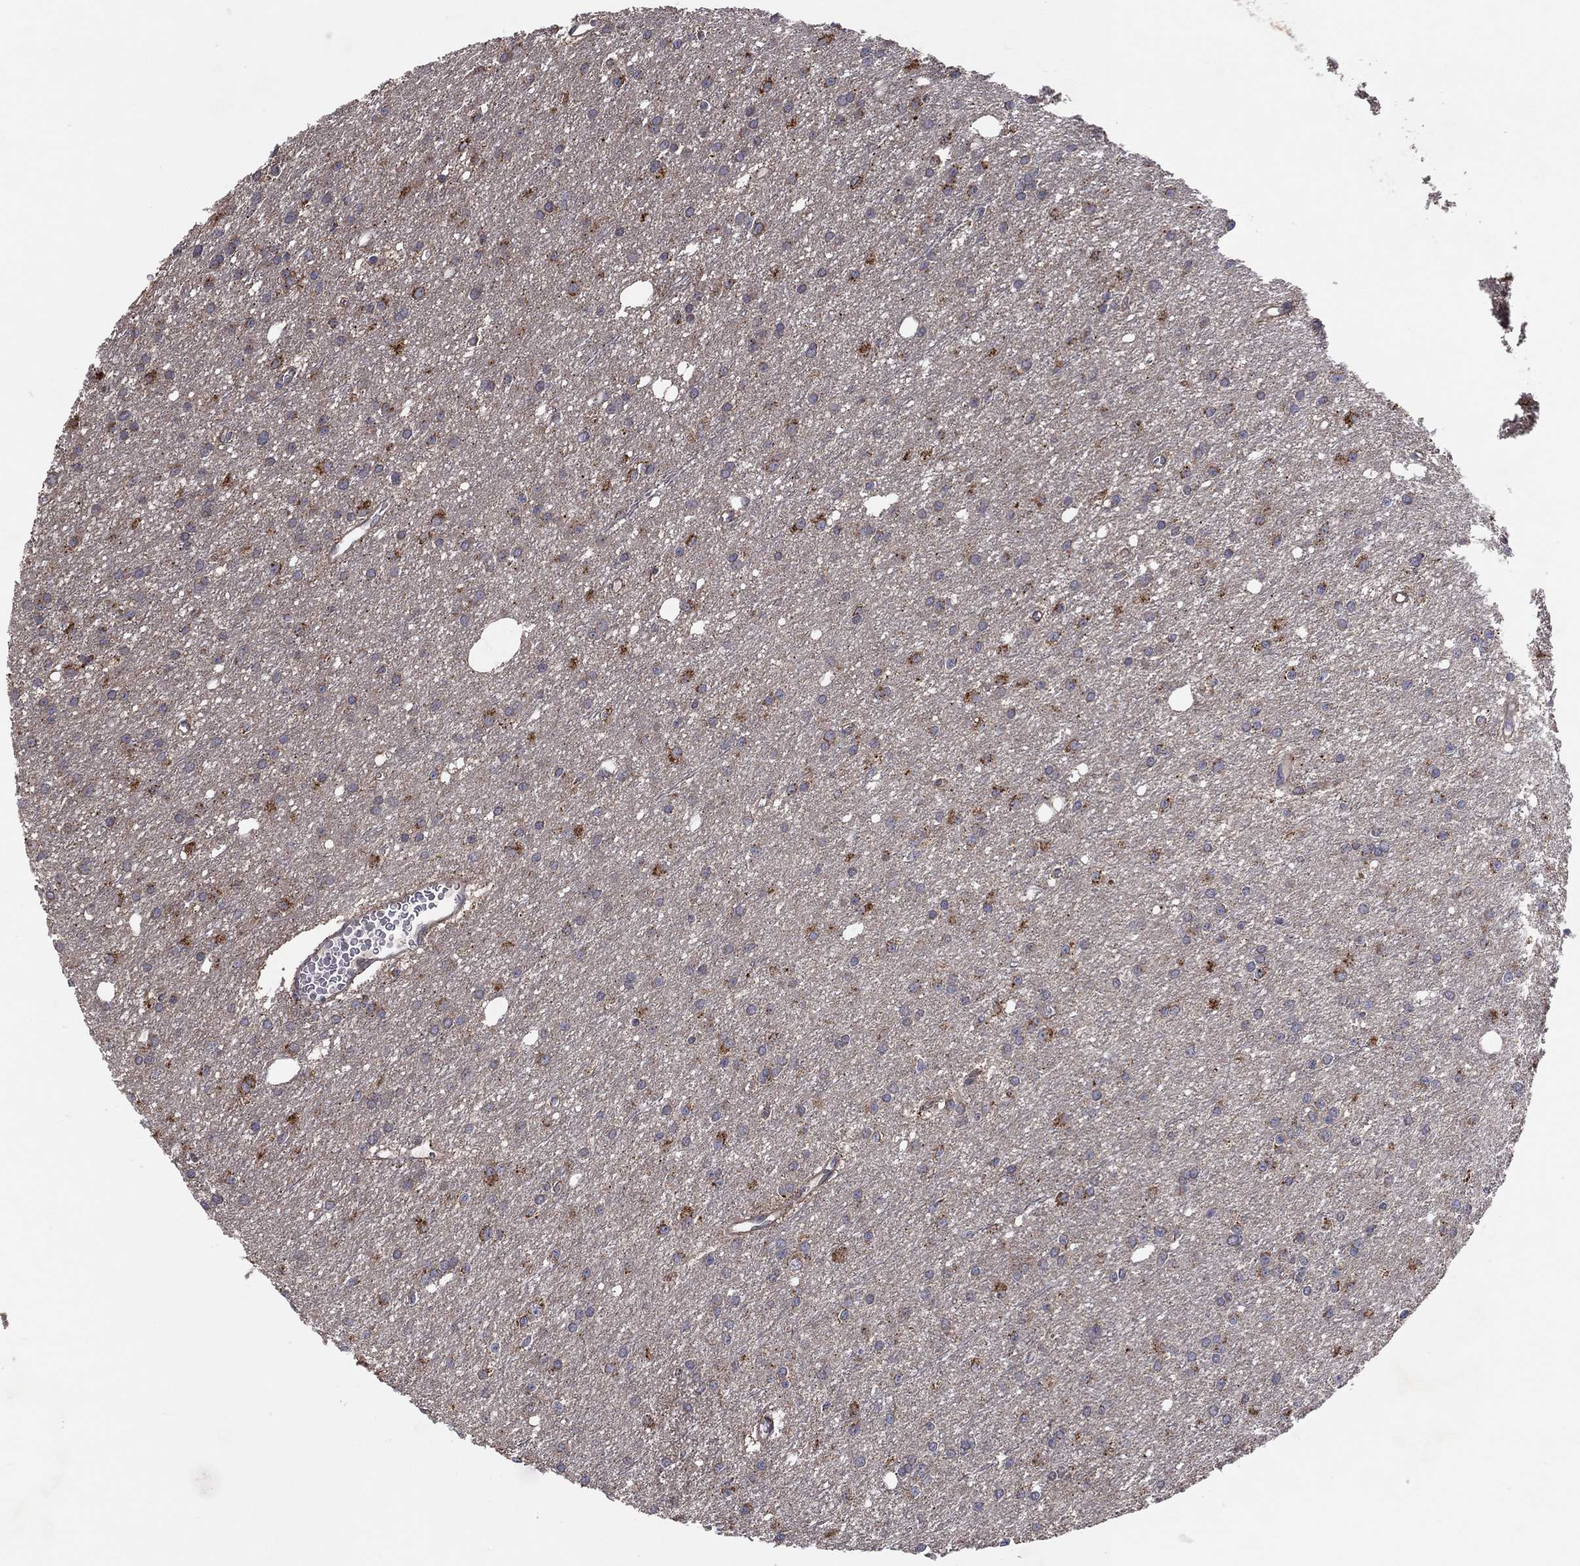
{"staining": {"intensity": "moderate", "quantity": "25%-75%", "location": "cytoplasmic/membranous"}, "tissue": "glioma", "cell_type": "Tumor cells", "image_type": "cancer", "snomed": [{"axis": "morphology", "description": "Glioma, malignant, Low grade"}, {"axis": "topography", "description": "Brain"}], "caption": "Moderate cytoplasmic/membranous positivity for a protein is appreciated in about 25%-75% of tumor cells of glioma using IHC.", "gene": "STARD3", "patient": {"sex": "male", "age": 27}}